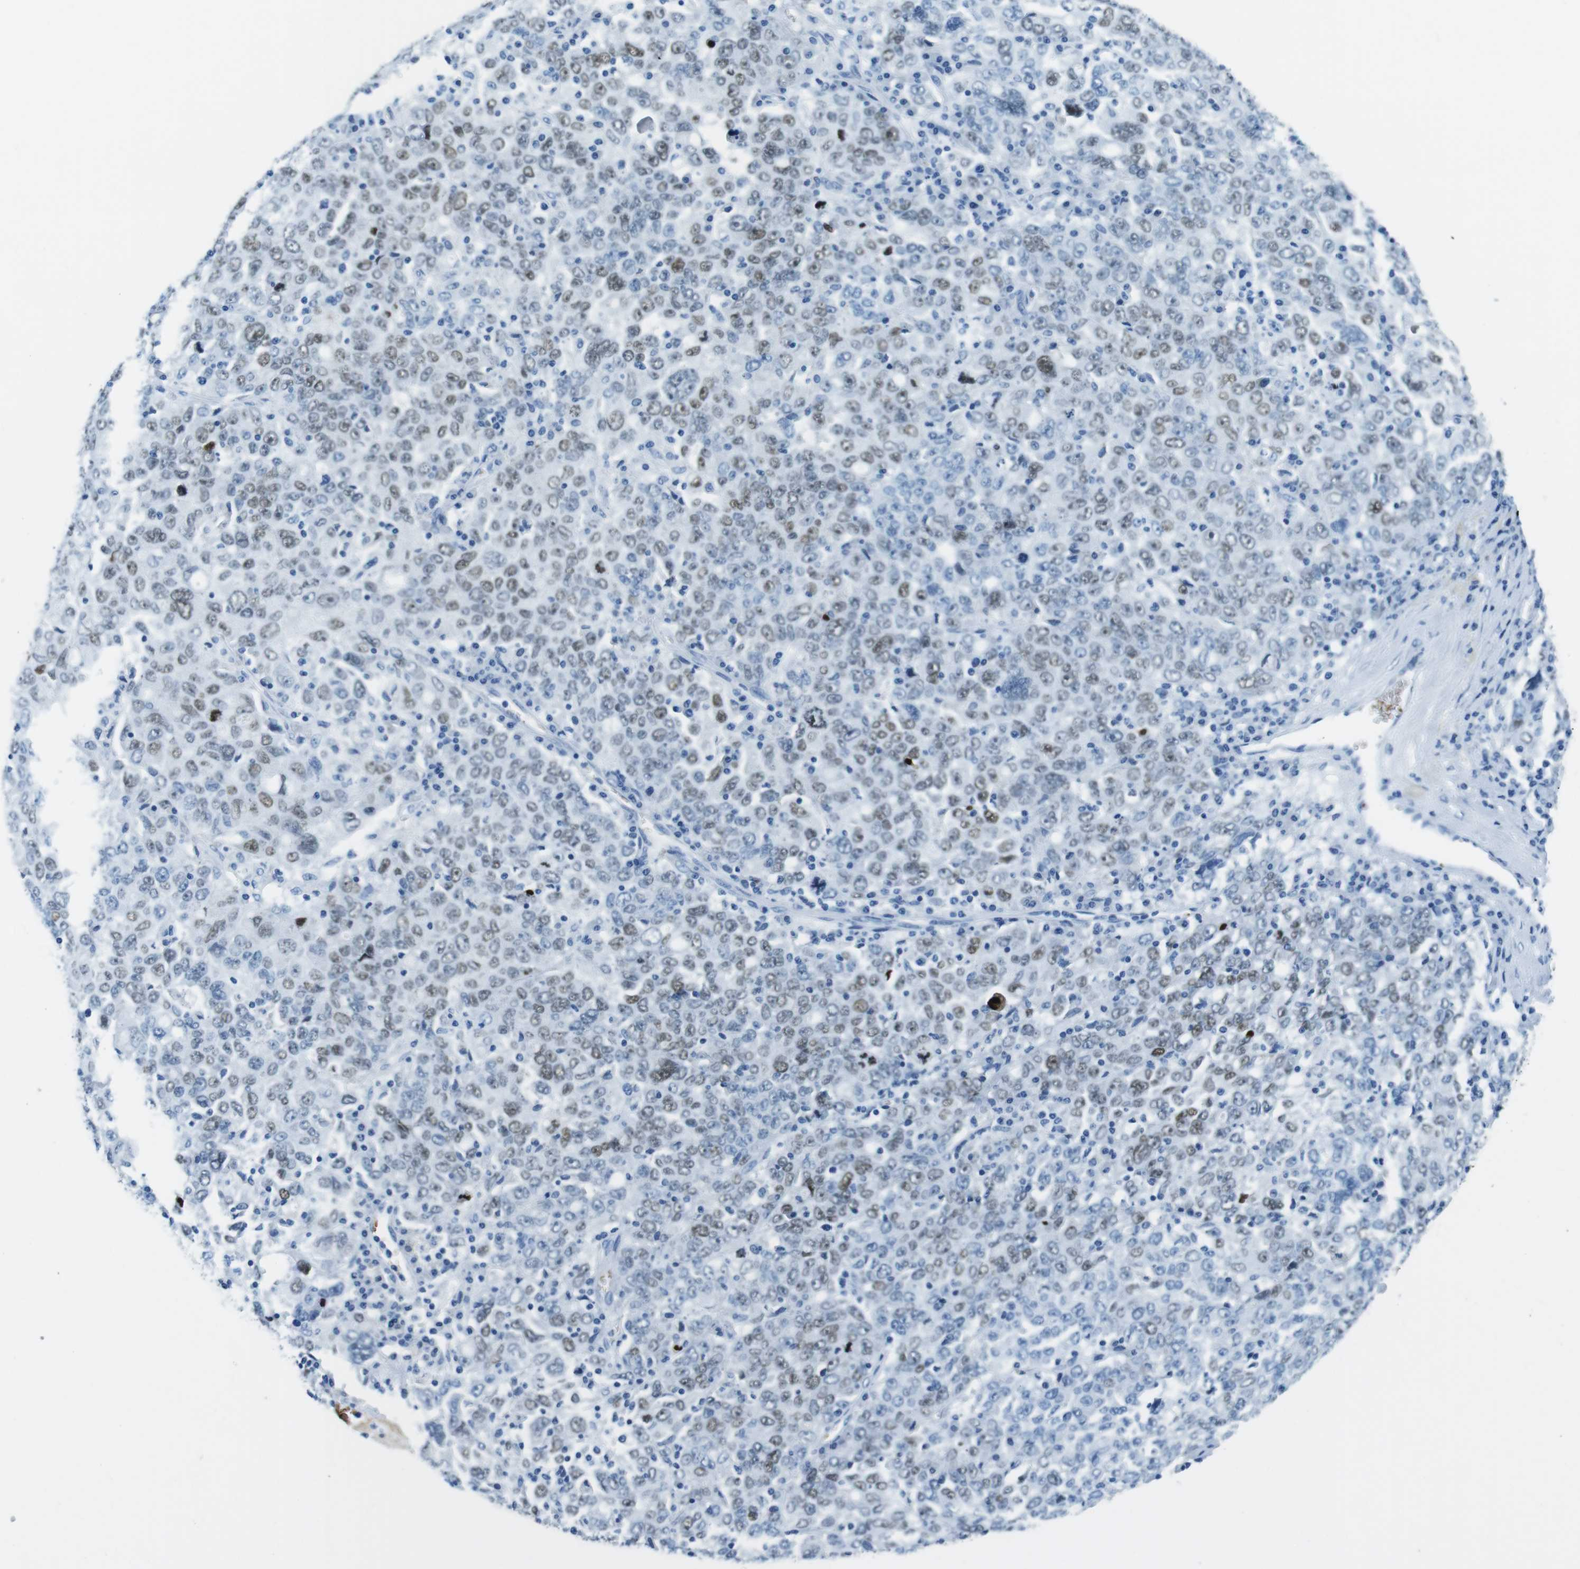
{"staining": {"intensity": "weak", "quantity": "25%-75%", "location": "nuclear"}, "tissue": "ovarian cancer", "cell_type": "Tumor cells", "image_type": "cancer", "snomed": [{"axis": "morphology", "description": "Carcinoma, endometroid"}, {"axis": "topography", "description": "Ovary"}], "caption": "A photomicrograph of human endometroid carcinoma (ovarian) stained for a protein shows weak nuclear brown staining in tumor cells. Immunohistochemistry (ihc) stains the protein of interest in brown and the nuclei are stained blue.", "gene": "TFAP2C", "patient": {"sex": "female", "age": 62}}